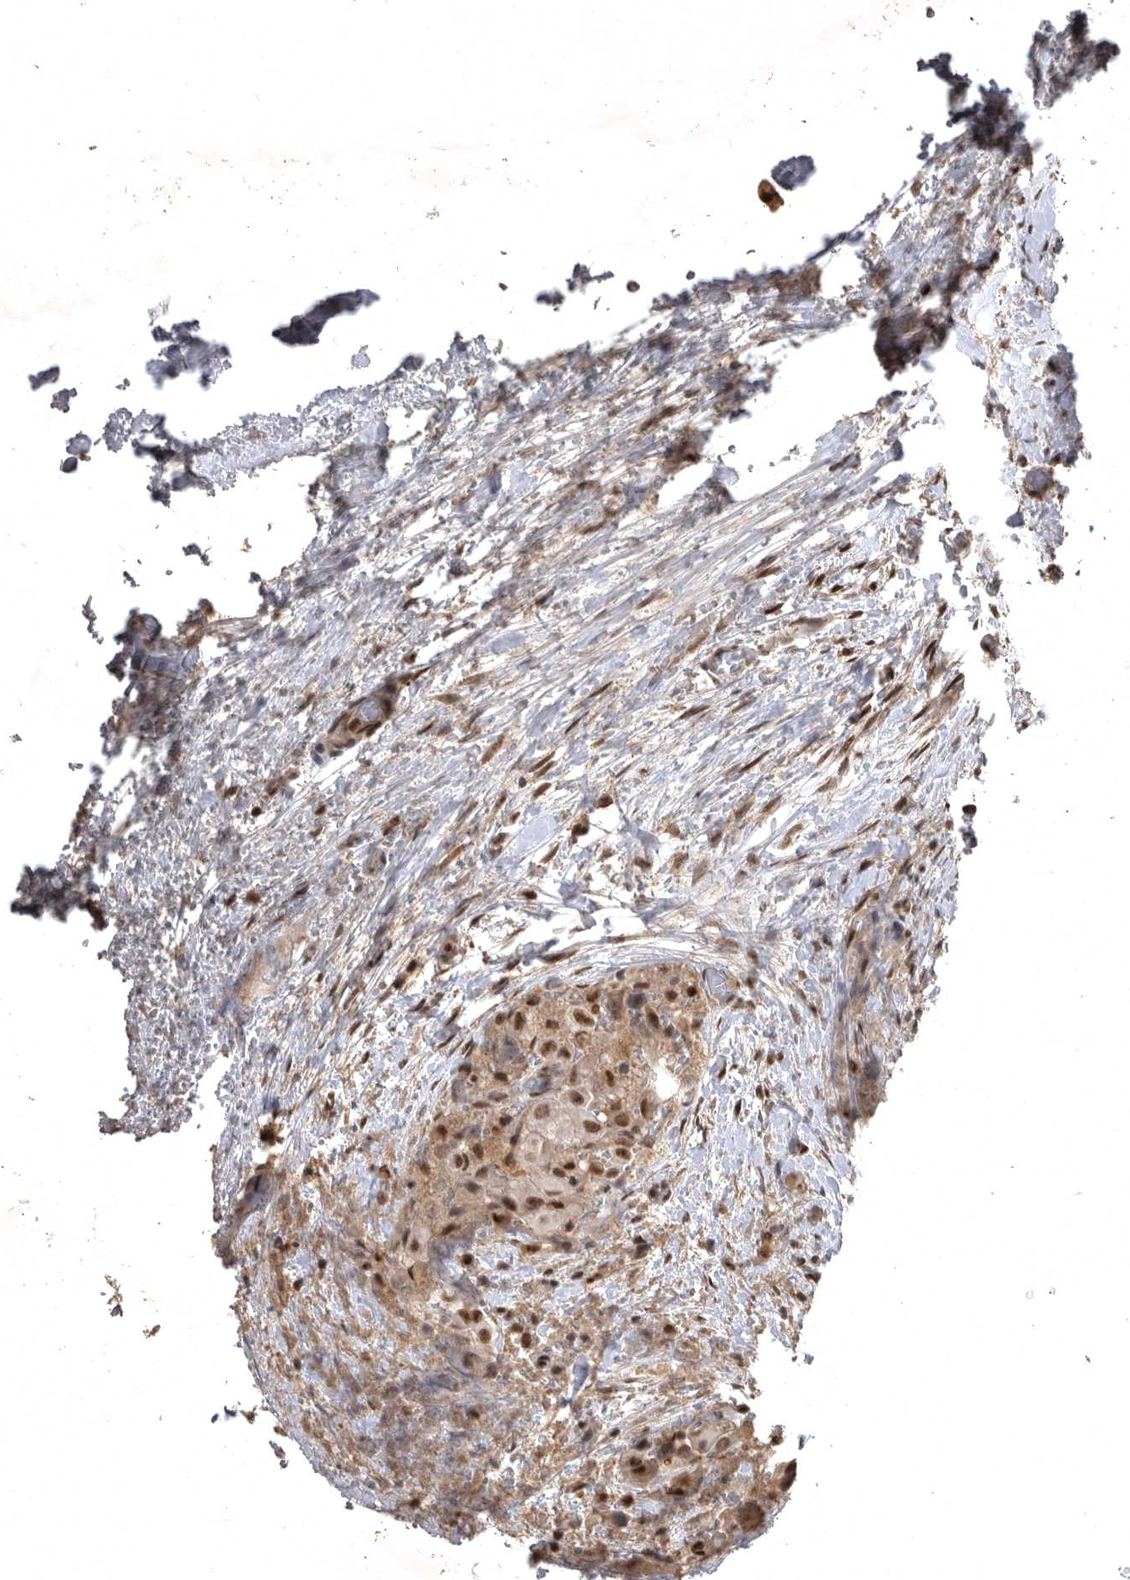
{"staining": {"intensity": "moderate", "quantity": ">75%", "location": "nuclear"}, "tissue": "thyroid cancer", "cell_type": "Tumor cells", "image_type": "cancer", "snomed": [{"axis": "morphology", "description": "Papillary adenocarcinoma, NOS"}, {"axis": "topography", "description": "Thyroid gland"}], "caption": "Human thyroid papillary adenocarcinoma stained with a brown dye demonstrates moderate nuclear positive expression in approximately >75% of tumor cells.", "gene": "CBLL1", "patient": {"sex": "female", "age": 59}}